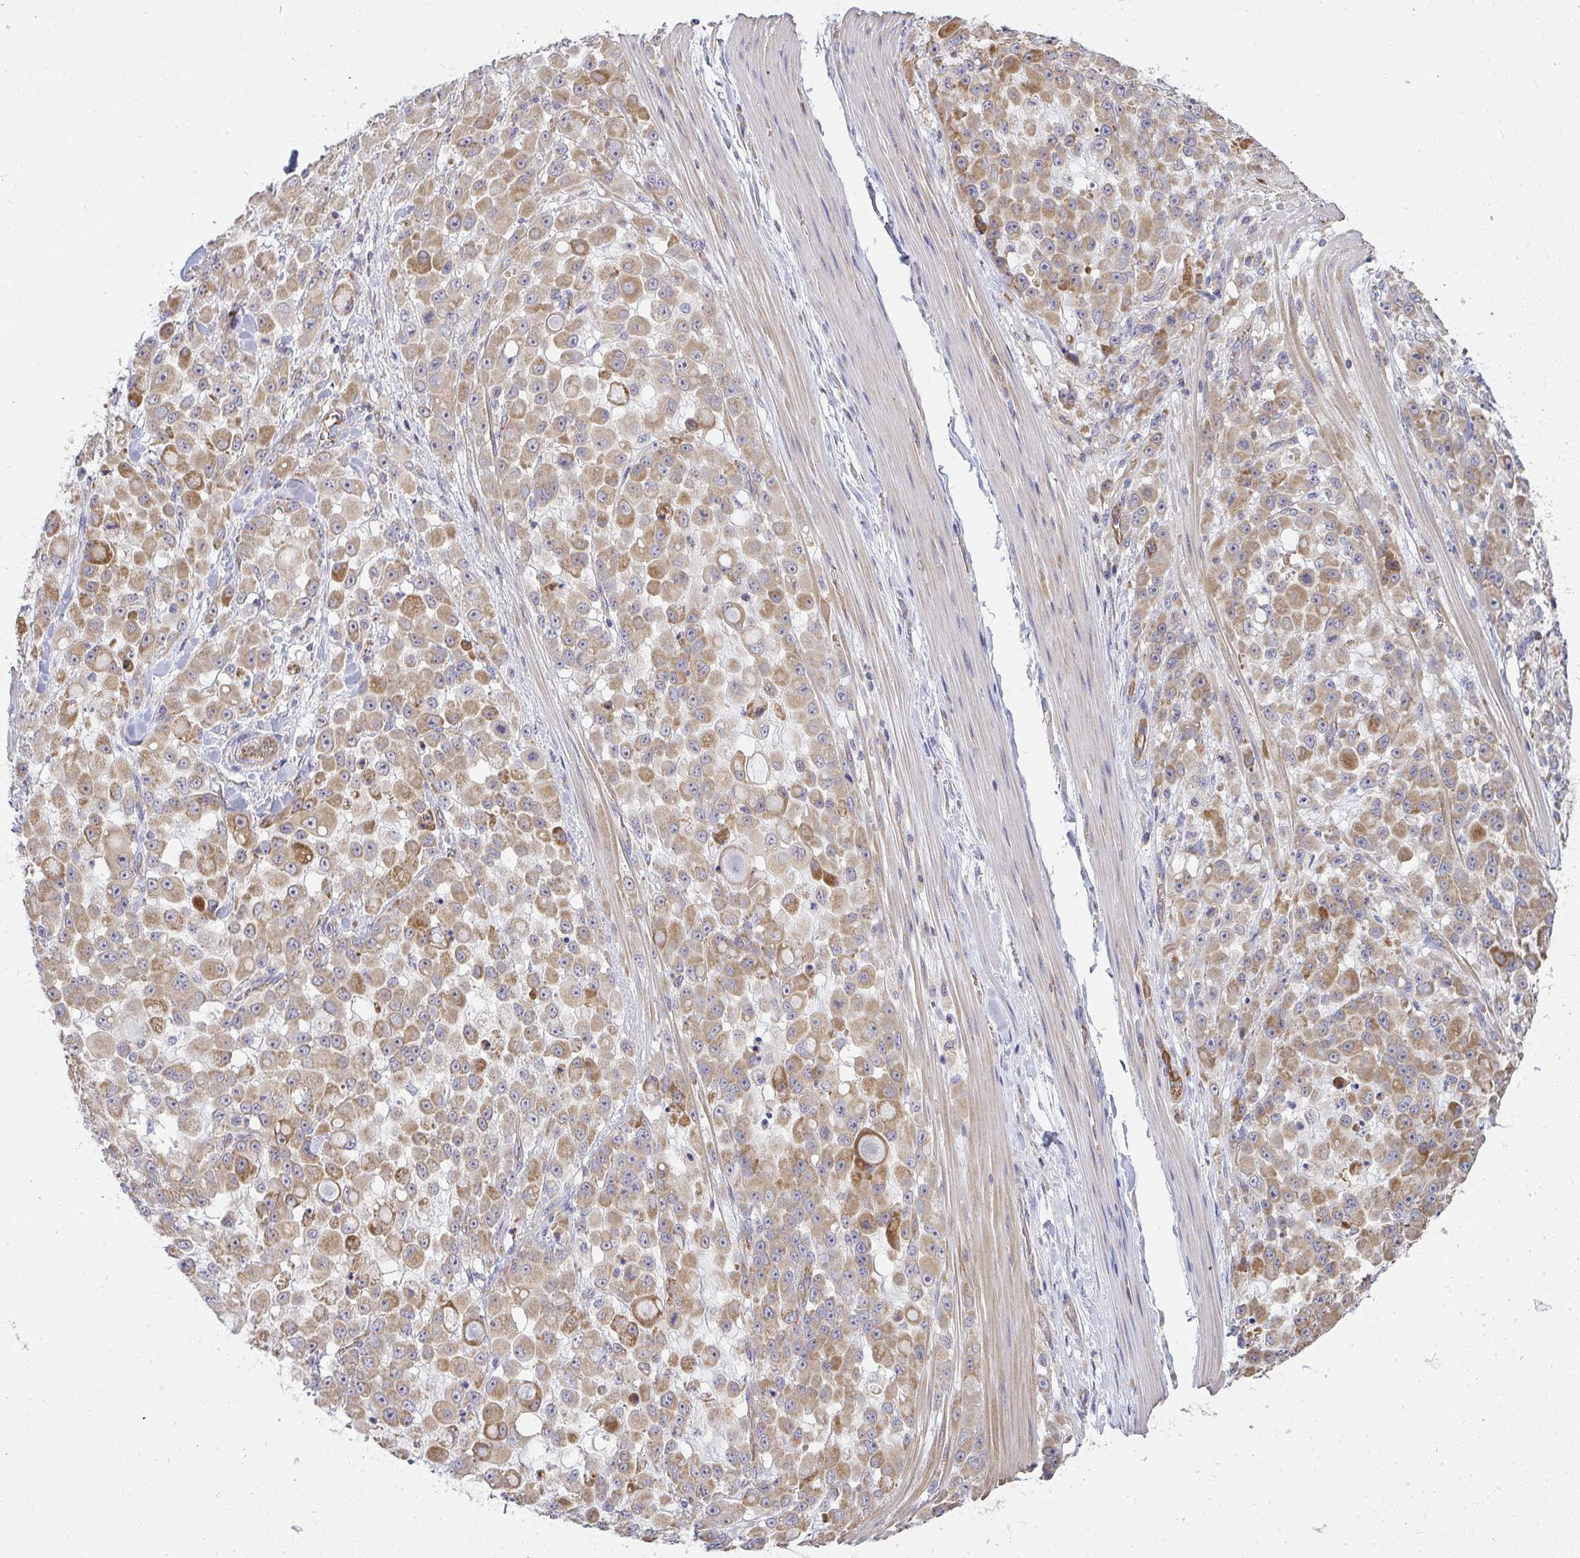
{"staining": {"intensity": "moderate", "quantity": ">75%", "location": "cytoplasmic/membranous"}, "tissue": "stomach cancer", "cell_type": "Tumor cells", "image_type": "cancer", "snomed": [{"axis": "morphology", "description": "Adenocarcinoma, NOS"}, {"axis": "topography", "description": "Stomach"}], "caption": "An IHC histopathology image of tumor tissue is shown. Protein staining in brown shows moderate cytoplasmic/membranous positivity in stomach cancer (adenocarcinoma) within tumor cells. (DAB (3,3'-diaminobenzidine) IHC, brown staining for protein, blue staining for nuclei).", "gene": "B4GALT6", "patient": {"sex": "female", "age": 76}}